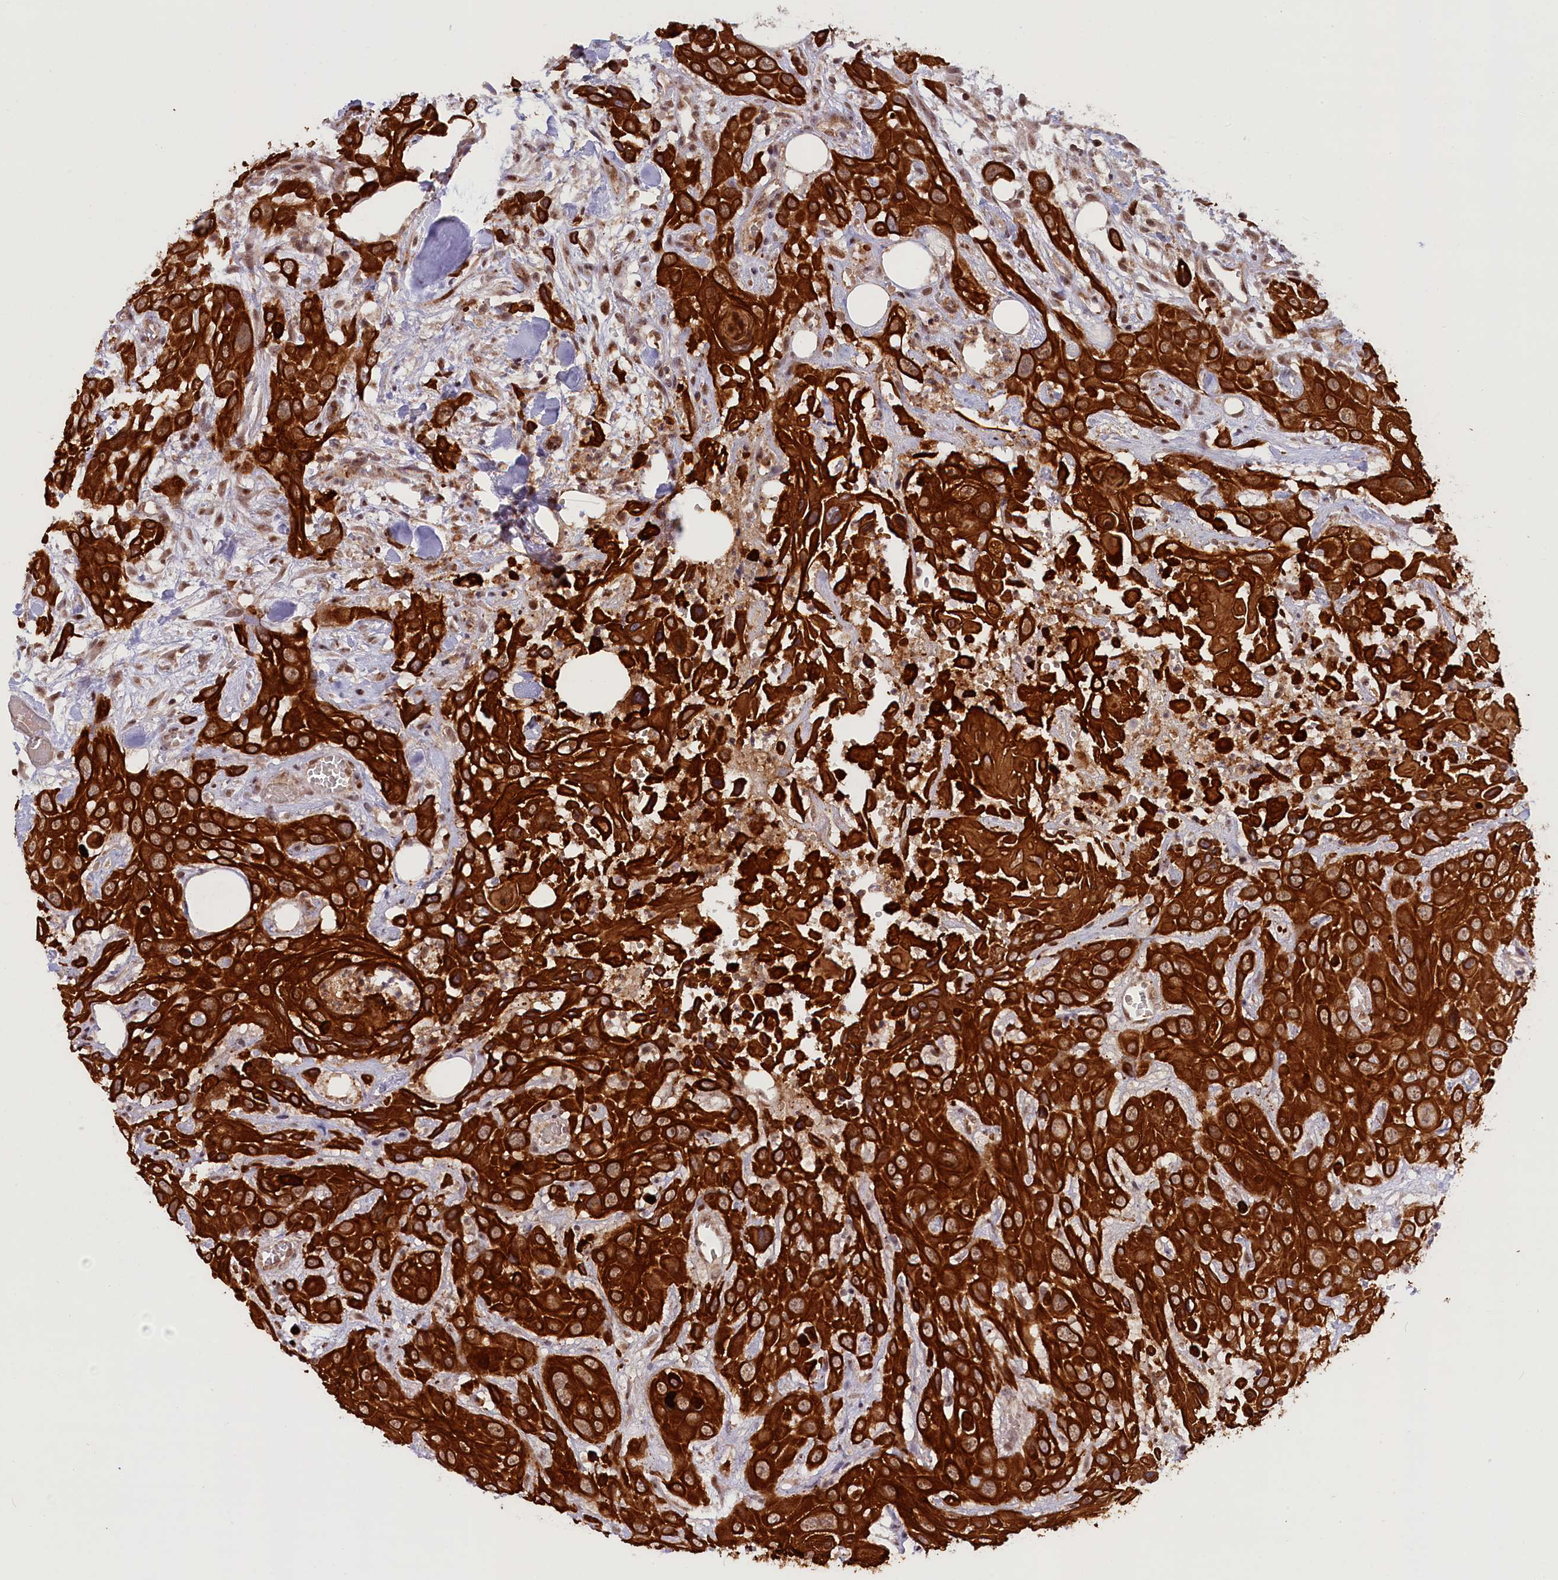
{"staining": {"intensity": "strong", "quantity": ">75%", "location": "cytoplasmic/membranous"}, "tissue": "head and neck cancer", "cell_type": "Tumor cells", "image_type": "cancer", "snomed": [{"axis": "morphology", "description": "Squamous cell carcinoma, NOS"}, {"axis": "topography", "description": "Head-Neck"}], "caption": "The photomicrograph shows a brown stain indicating the presence of a protein in the cytoplasmic/membranous of tumor cells in squamous cell carcinoma (head and neck).", "gene": "CARD8", "patient": {"sex": "male", "age": 81}}